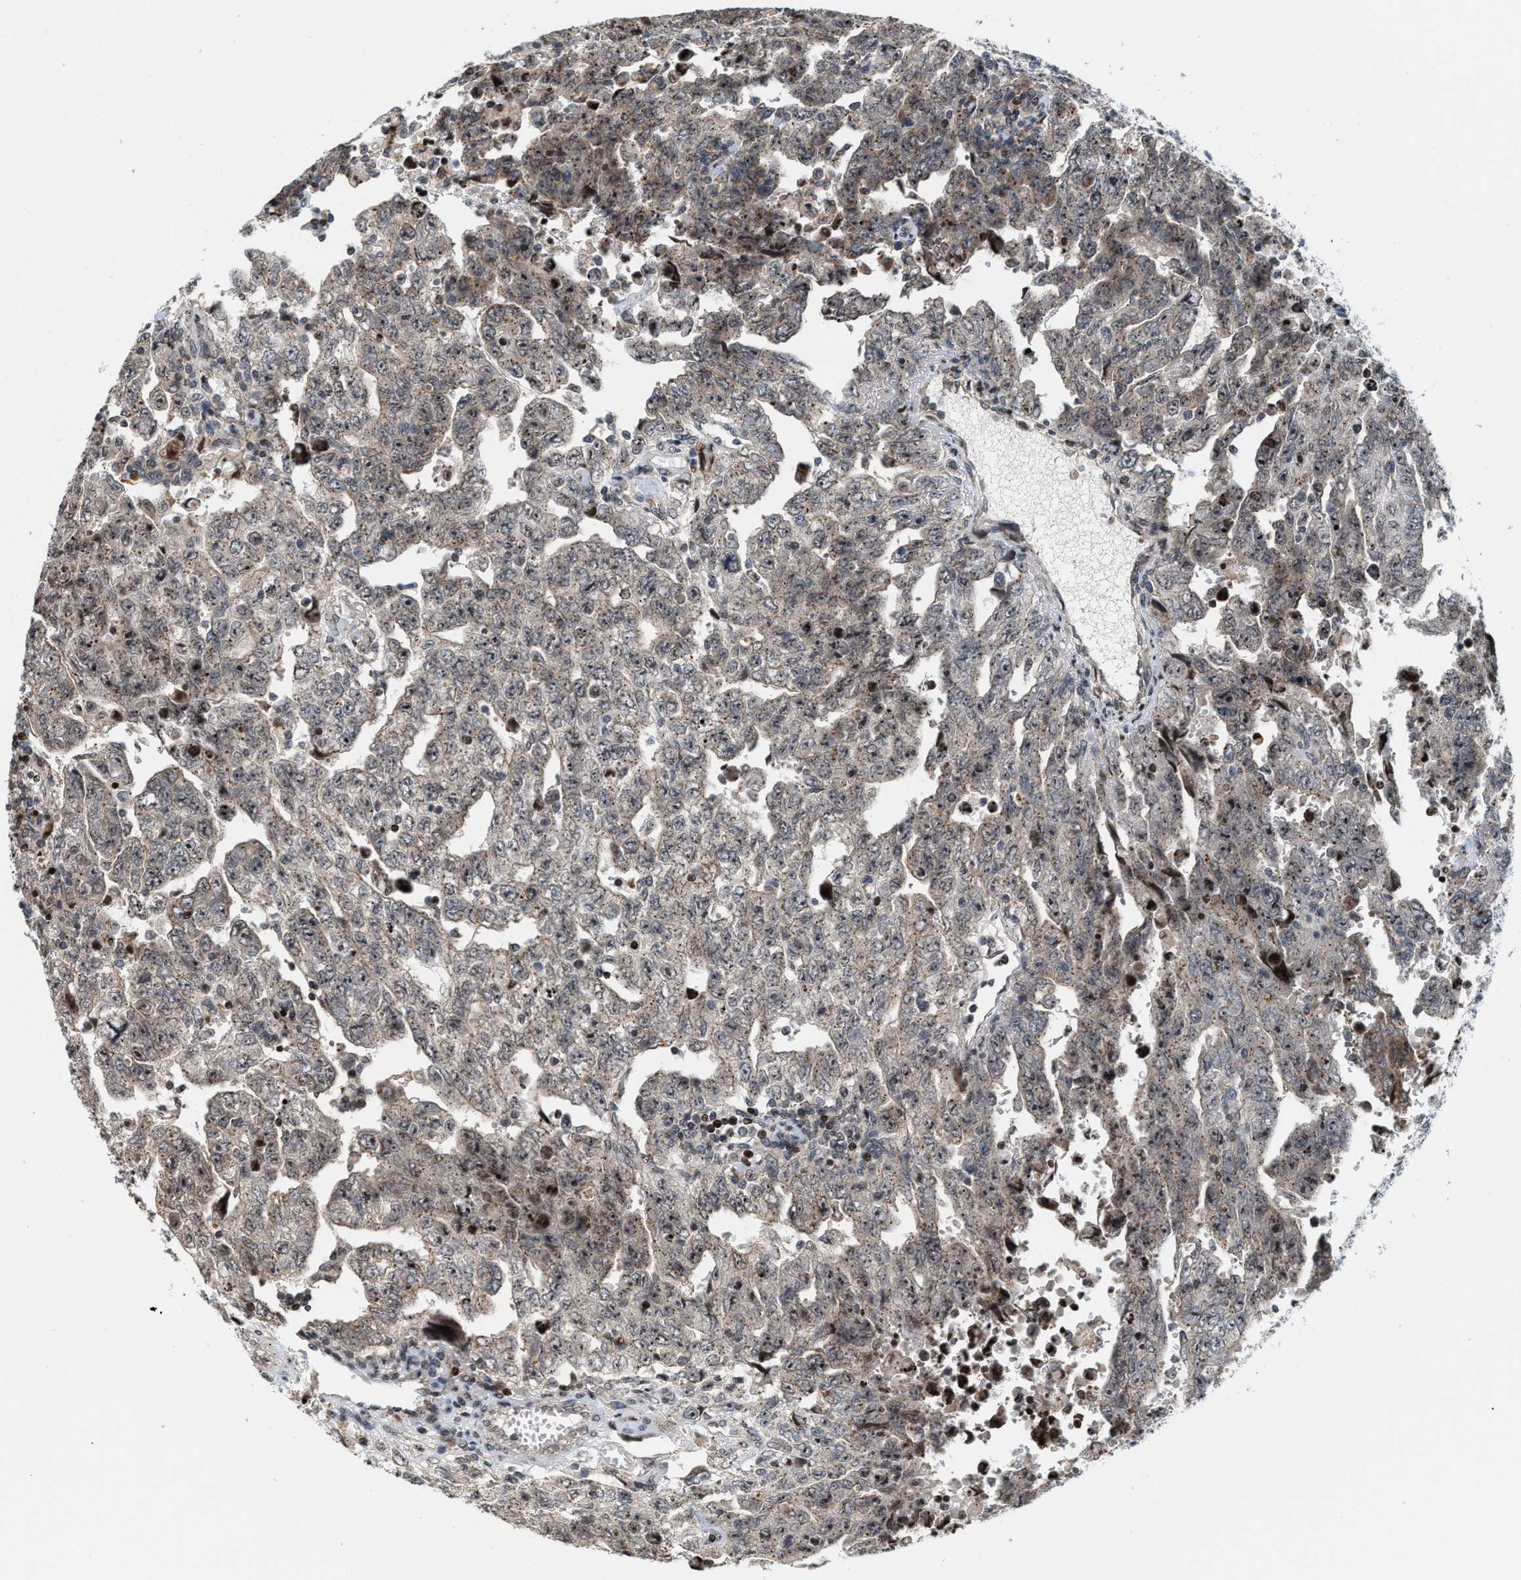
{"staining": {"intensity": "moderate", "quantity": ">75%", "location": "cytoplasmic/membranous"}, "tissue": "testis cancer", "cell_type": "Tumor cells", "image_type": "cancer", "snomed": [{"axis": "morphology", "description": "Carcinoma, Embryonal, NOS"}, {"axis": "topography", "description": "Testis"}], "caption": "Embryonal carcinoma (testis) stained for a protein shows moderate cytoplasmic/membranous positivity in tumor cells.", "gene": "PDZD2", "patient": {"sex": "male", "age": 28}}